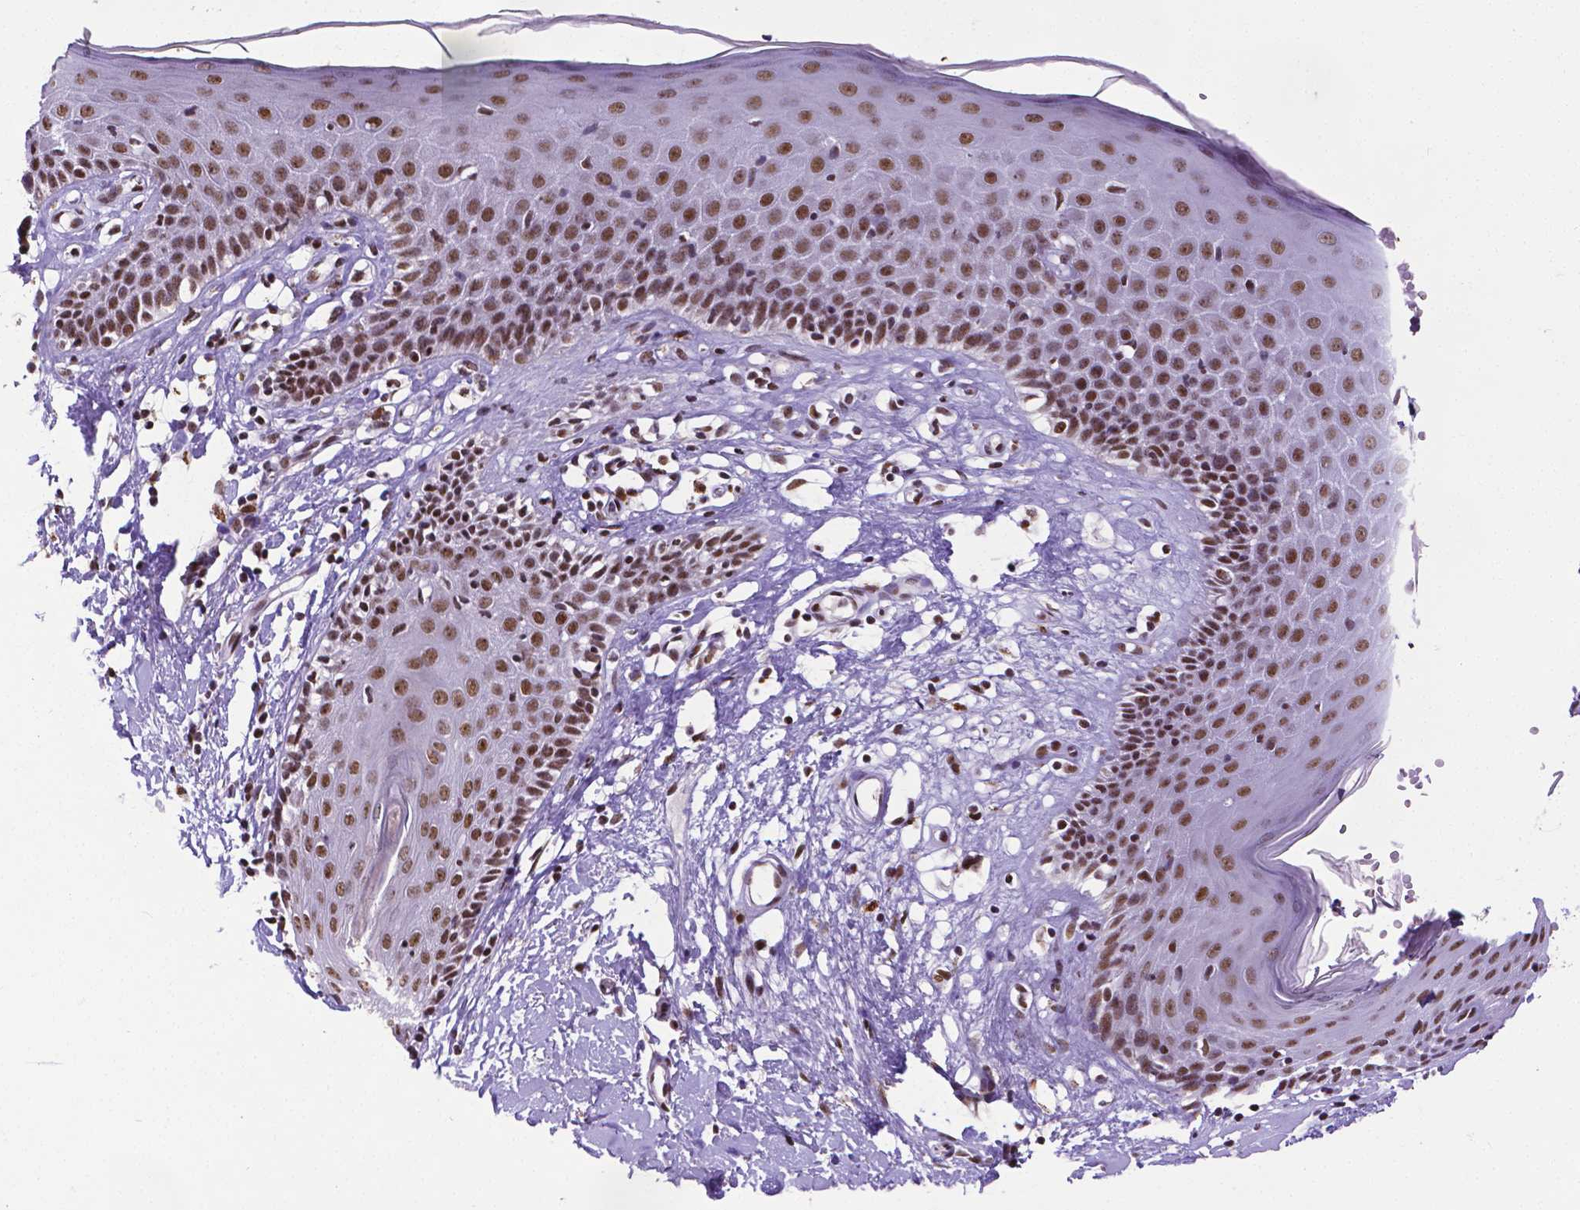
{"staining": {"intensity": "moderate", "quantity": ">75%", "location": "nuclear"}, "tissue": "skin", "cell_type": "Epidermal cells", "image_type": "normal", "snomed": [{"axis": "morphology", "description": "Normal tissue, NOS"}, {"axis": "topography", "description": "Vulva"}], "caption": "The photomicrograph shows a brown stain indicating the presence of a protein in the nuclear of epidermal cells in skin.", "gene": "ATRX", "patient": {"sex": "female", "age": 68}}